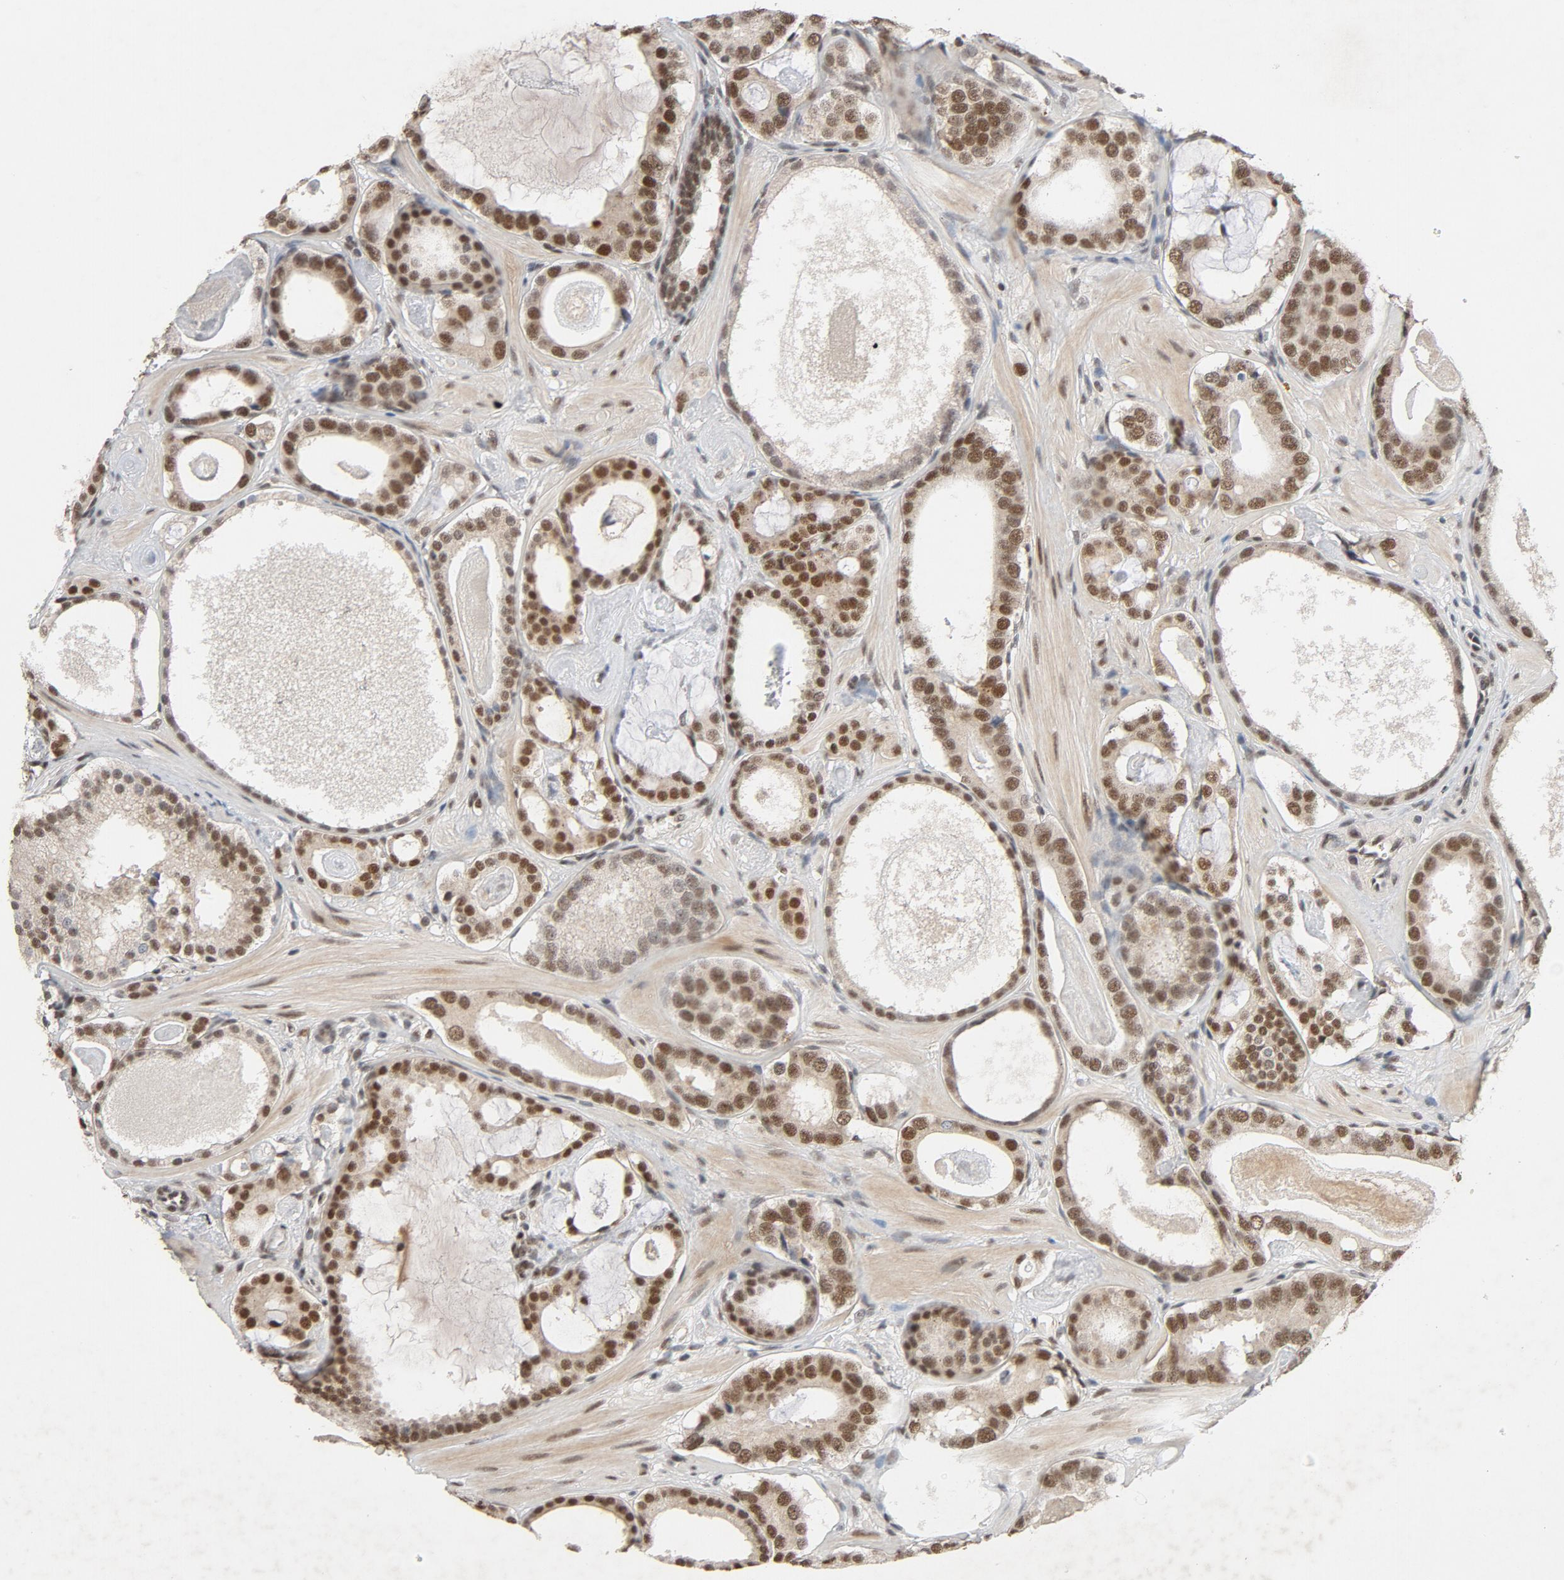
{"staining": {"intensity": "strong", "quantity": ">75%", "location": "nuclear"}, "tissue": "prostate cancer", "cell_type": "Tumor cells", "image_type": "cancer", "snomed": [{"axis": "morphology", "description": "Adenocarcinoma, Low grade"}, {"axis": "topography", "description": "Prostate"}], "caption": "Immunohistochemical staining of low-grade adenocarcinoma (prostate) demonstrates high levels of strong nuclear expression in approximately >75% of tumor cells.", "gene": "SMARCD1", "patient": {"sex": "male", "age": 57}}